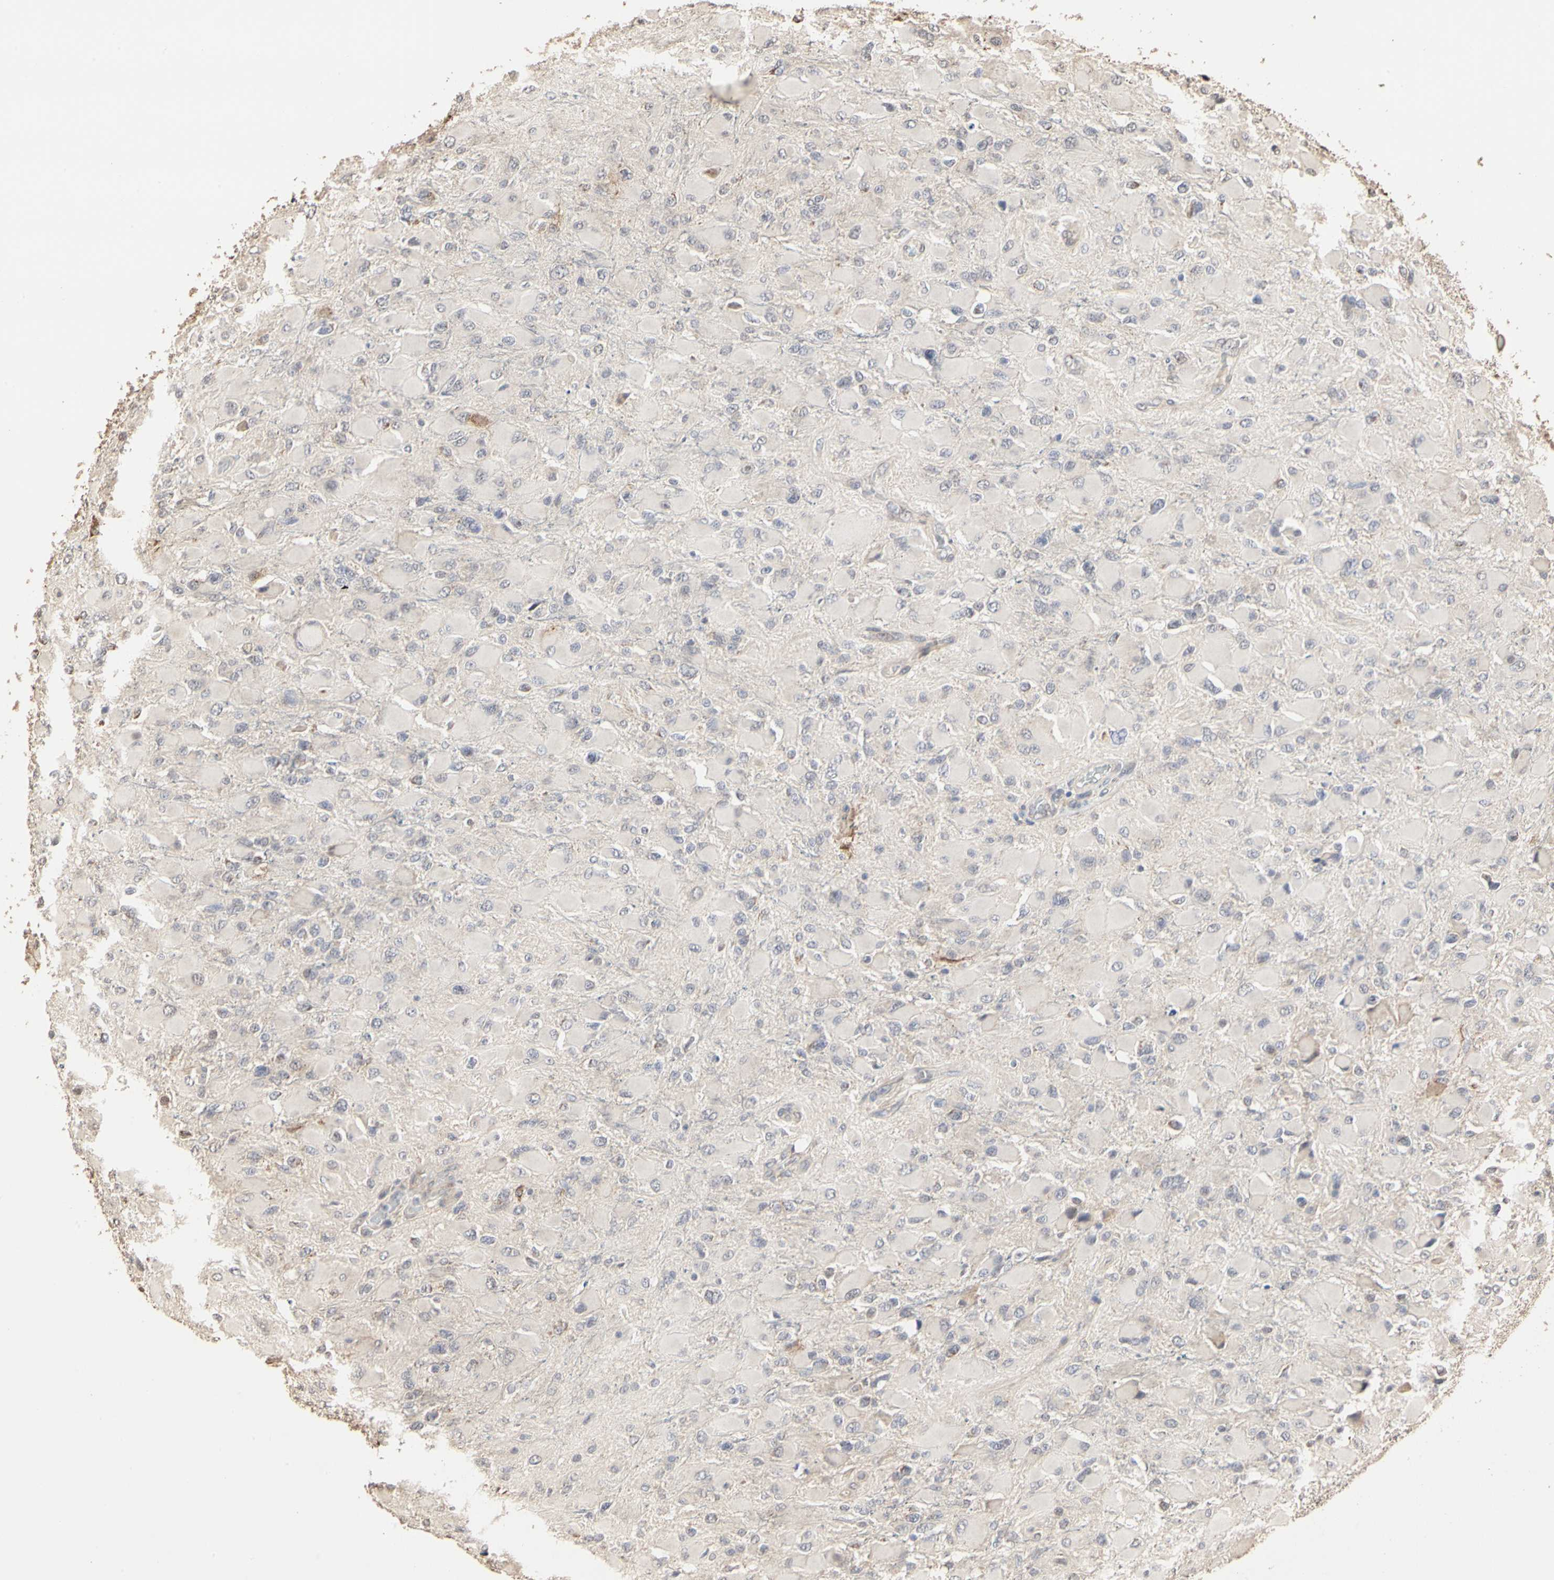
{"staining": {"intensity": "weak", "quantity": ">75%", "location": "cytoplasmic/membranous"}, "tissue": "glioma", "cell_type": "Tumor cells", "image_type": "cancer", "snomed": [{"axis": "morphology", "description": "Glioma, malignant, High grade"}, {"axis": "topography", "description": "Cerebral cortex"}], "caption": "A micrograph of malignant glioma (high-grade) stained for a protein demonstrates weak cytoplasmic/membranous brown staining in tumor cells. The staining is performed using DAB brown chromogen to label protein expression. The nuclei are counter-stained blue using hematoxylin.", "gene": "TAOK1", "patient": {"sex": "female", "age": 36}}